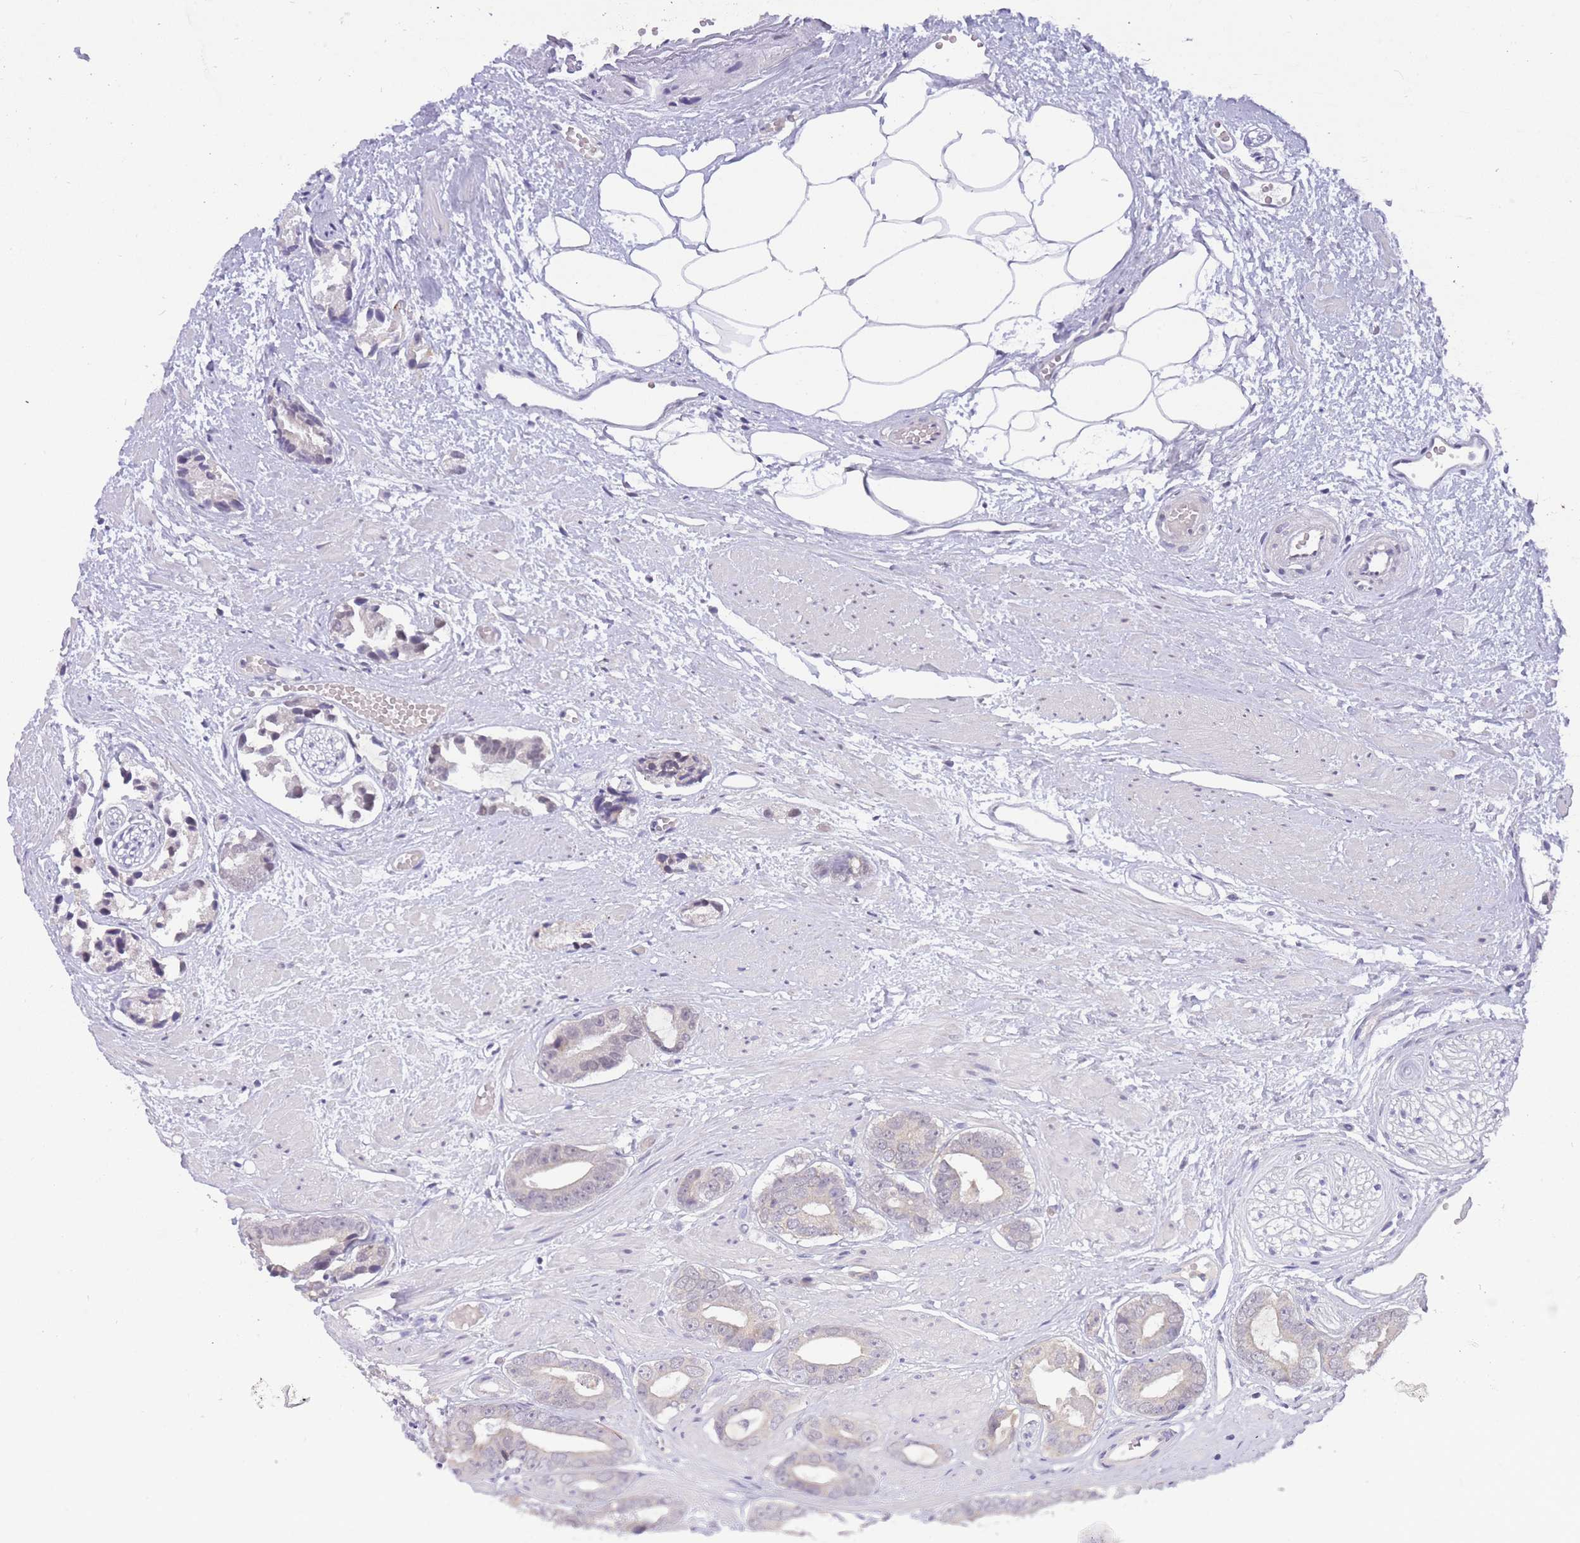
{"staining": {"intensity": "negative", "quantity": "none", "location": "none"}, "tissue": "prostate cancer", "cell_type": "Tumor cells", "image_type": "cancer", "snomed": [{"axis": "morphology", "description": "Adenocarcinoma, Low grade"}, {"axis": "topography", "description": "Prostate"}], "caption": "IHC image of neoplastic tissue: prostate adenocarcinoma (low-grade) stained with DAB exhibits no significant protein expression in tumor cells.", "gene": "GOLGA6L25", "patient": {"sex": "male", "age": 64}}